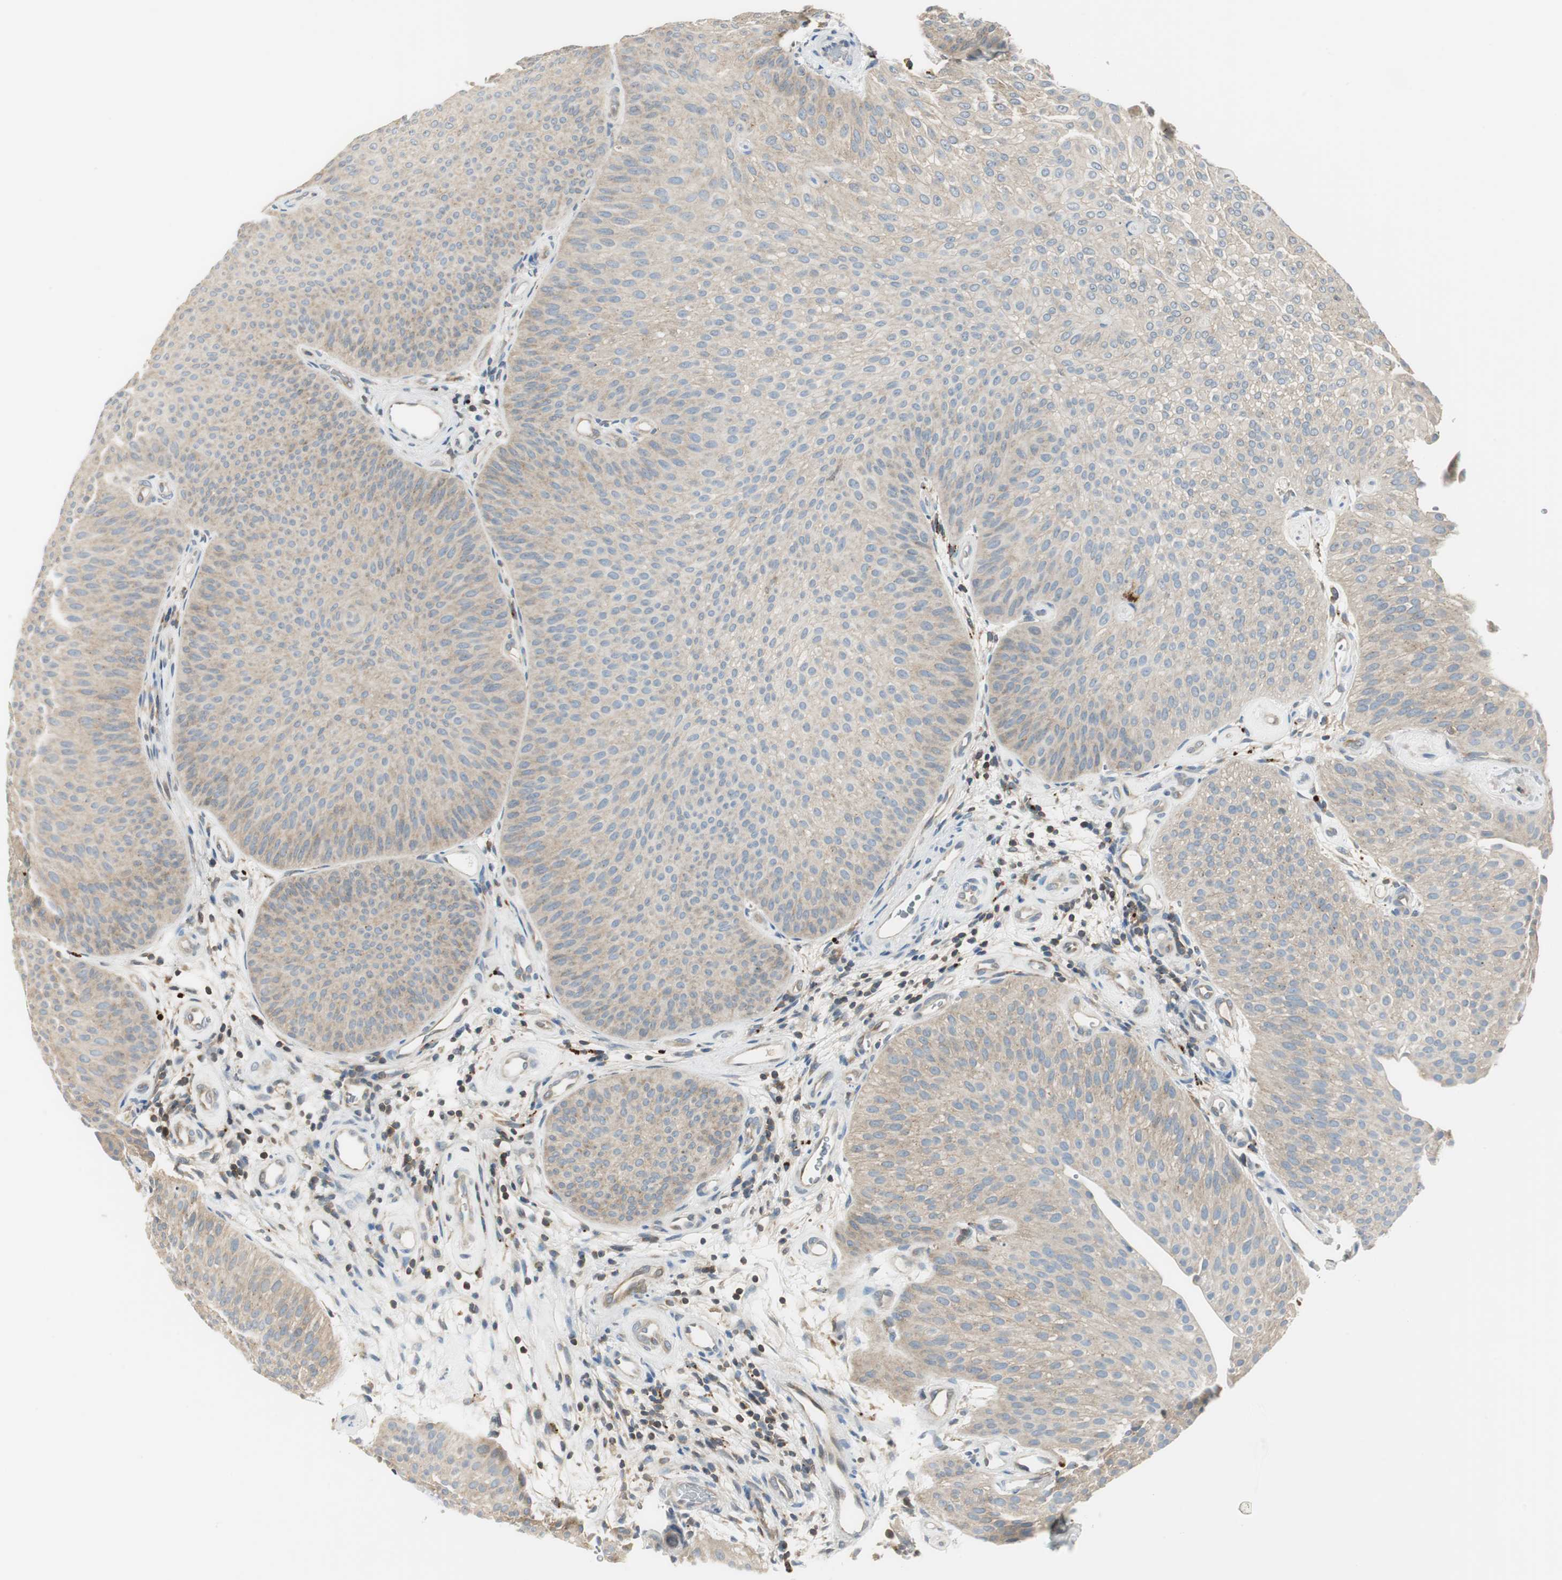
{"staining": {"intensity": "weak", "quantity": ">75%", "location": "cytoplasmic/membranous"}, "tissue": "urothelial cancer", "cell_type": "Tumor cells", "image_type": "cancer", "snomed": [{"axis": "morphology", "description": "Urothelial carcinoma, Low grade"}, {"axis": "topography", "description": "Urinary bladder"}], "caption": "Immunohistochemistry (IHC) (DAB (3,3'-diaminobenzidine)) staining of urothelial cancer demonstrates weak cytoplasmic/membranous protein staining in approximately >75% of tumor cells.", "gene": "NCK1", "patient": {"sex": "female", "age": 60}}